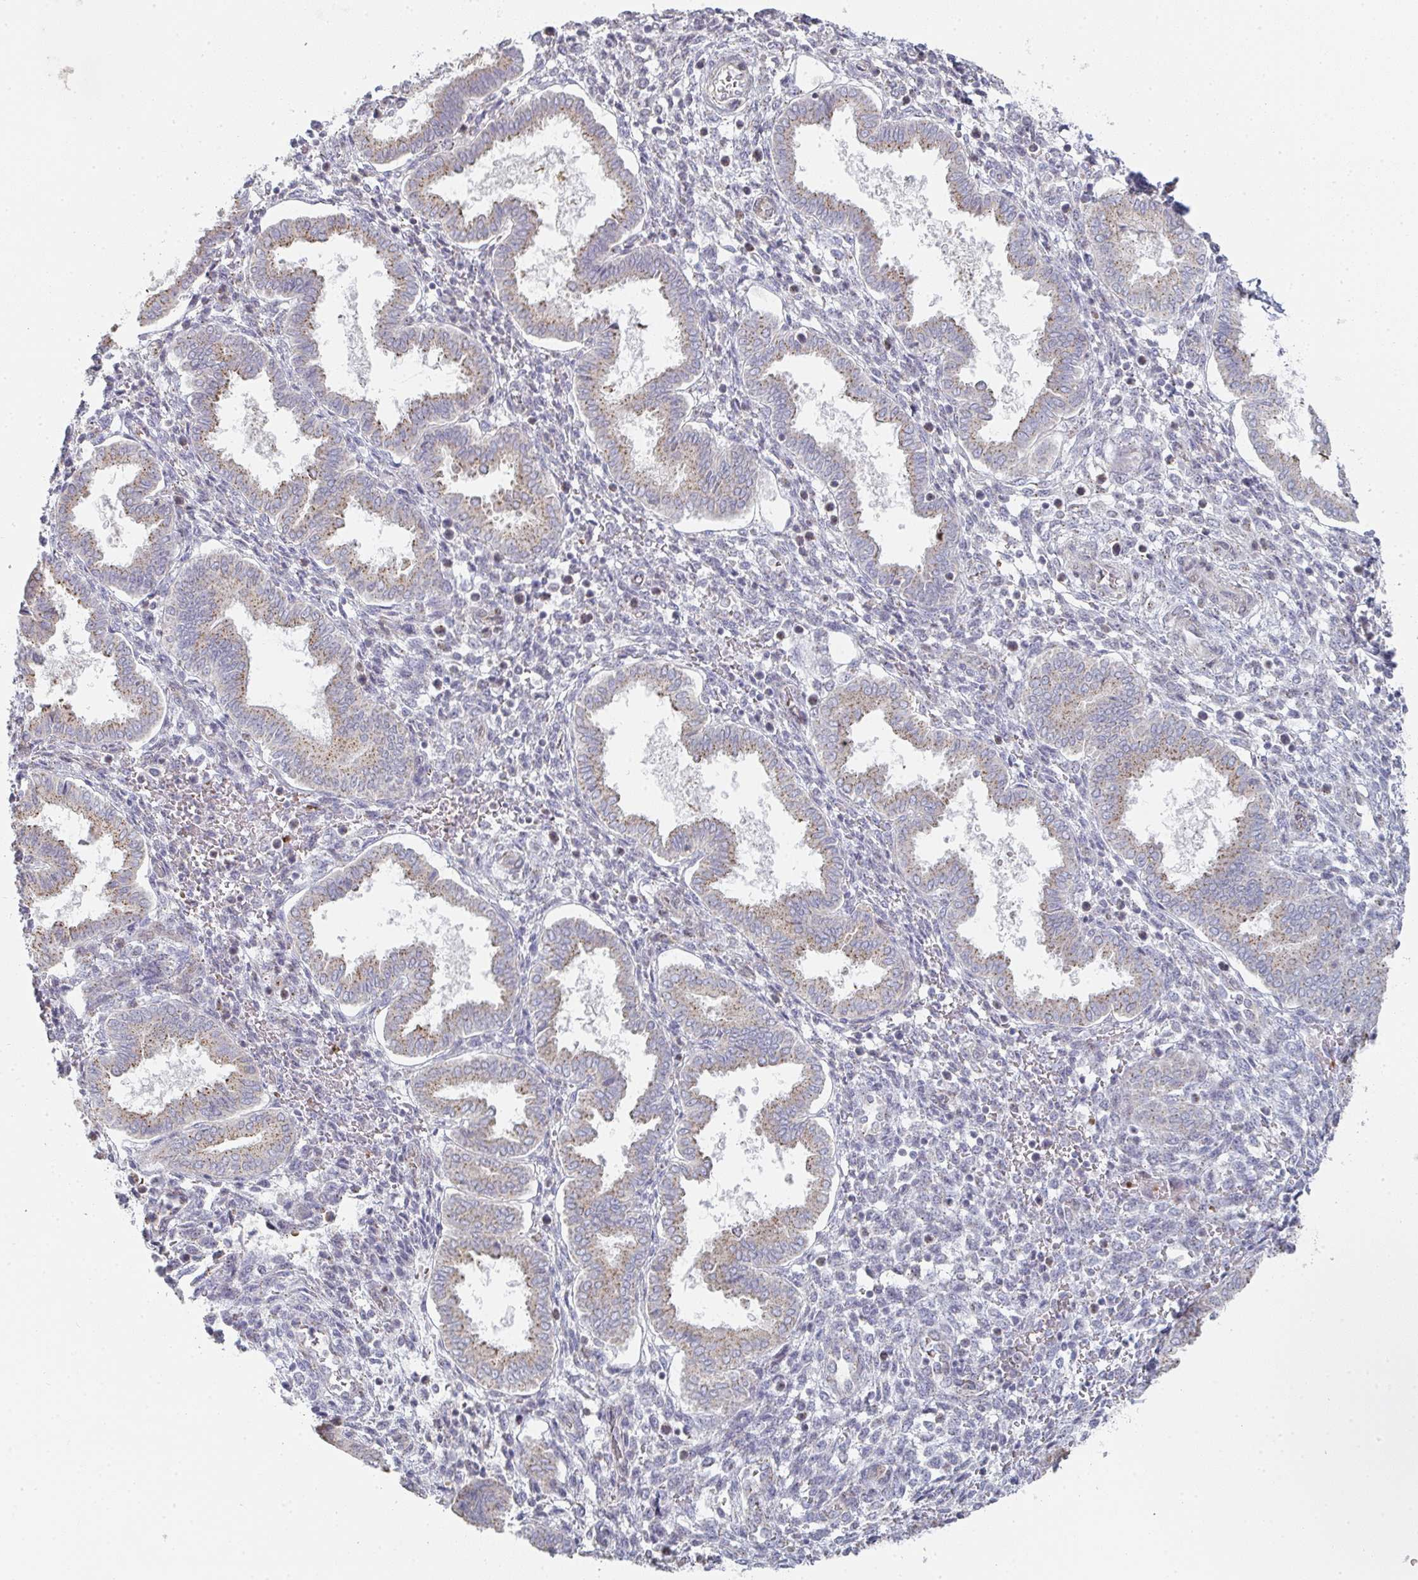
{"staining": {"intensity": "negative", "quantity": "none", "location": "none"}, "tissue": "endometrium", "cell_type": "Cells in endometrial stroma", "image_type": "normal", "snomed": [{"axis": "morphology", "description": "Normal tissue, NOS"}, {"axis": "topography", "description": "Endometrium"}], "caption": "Immunohistochemical staining of normal human endometrium reveals no significant positivity in cells in endometrial stroma.", "gene": "ZNF526", "patient": {"sex": "female", "age": 24}}